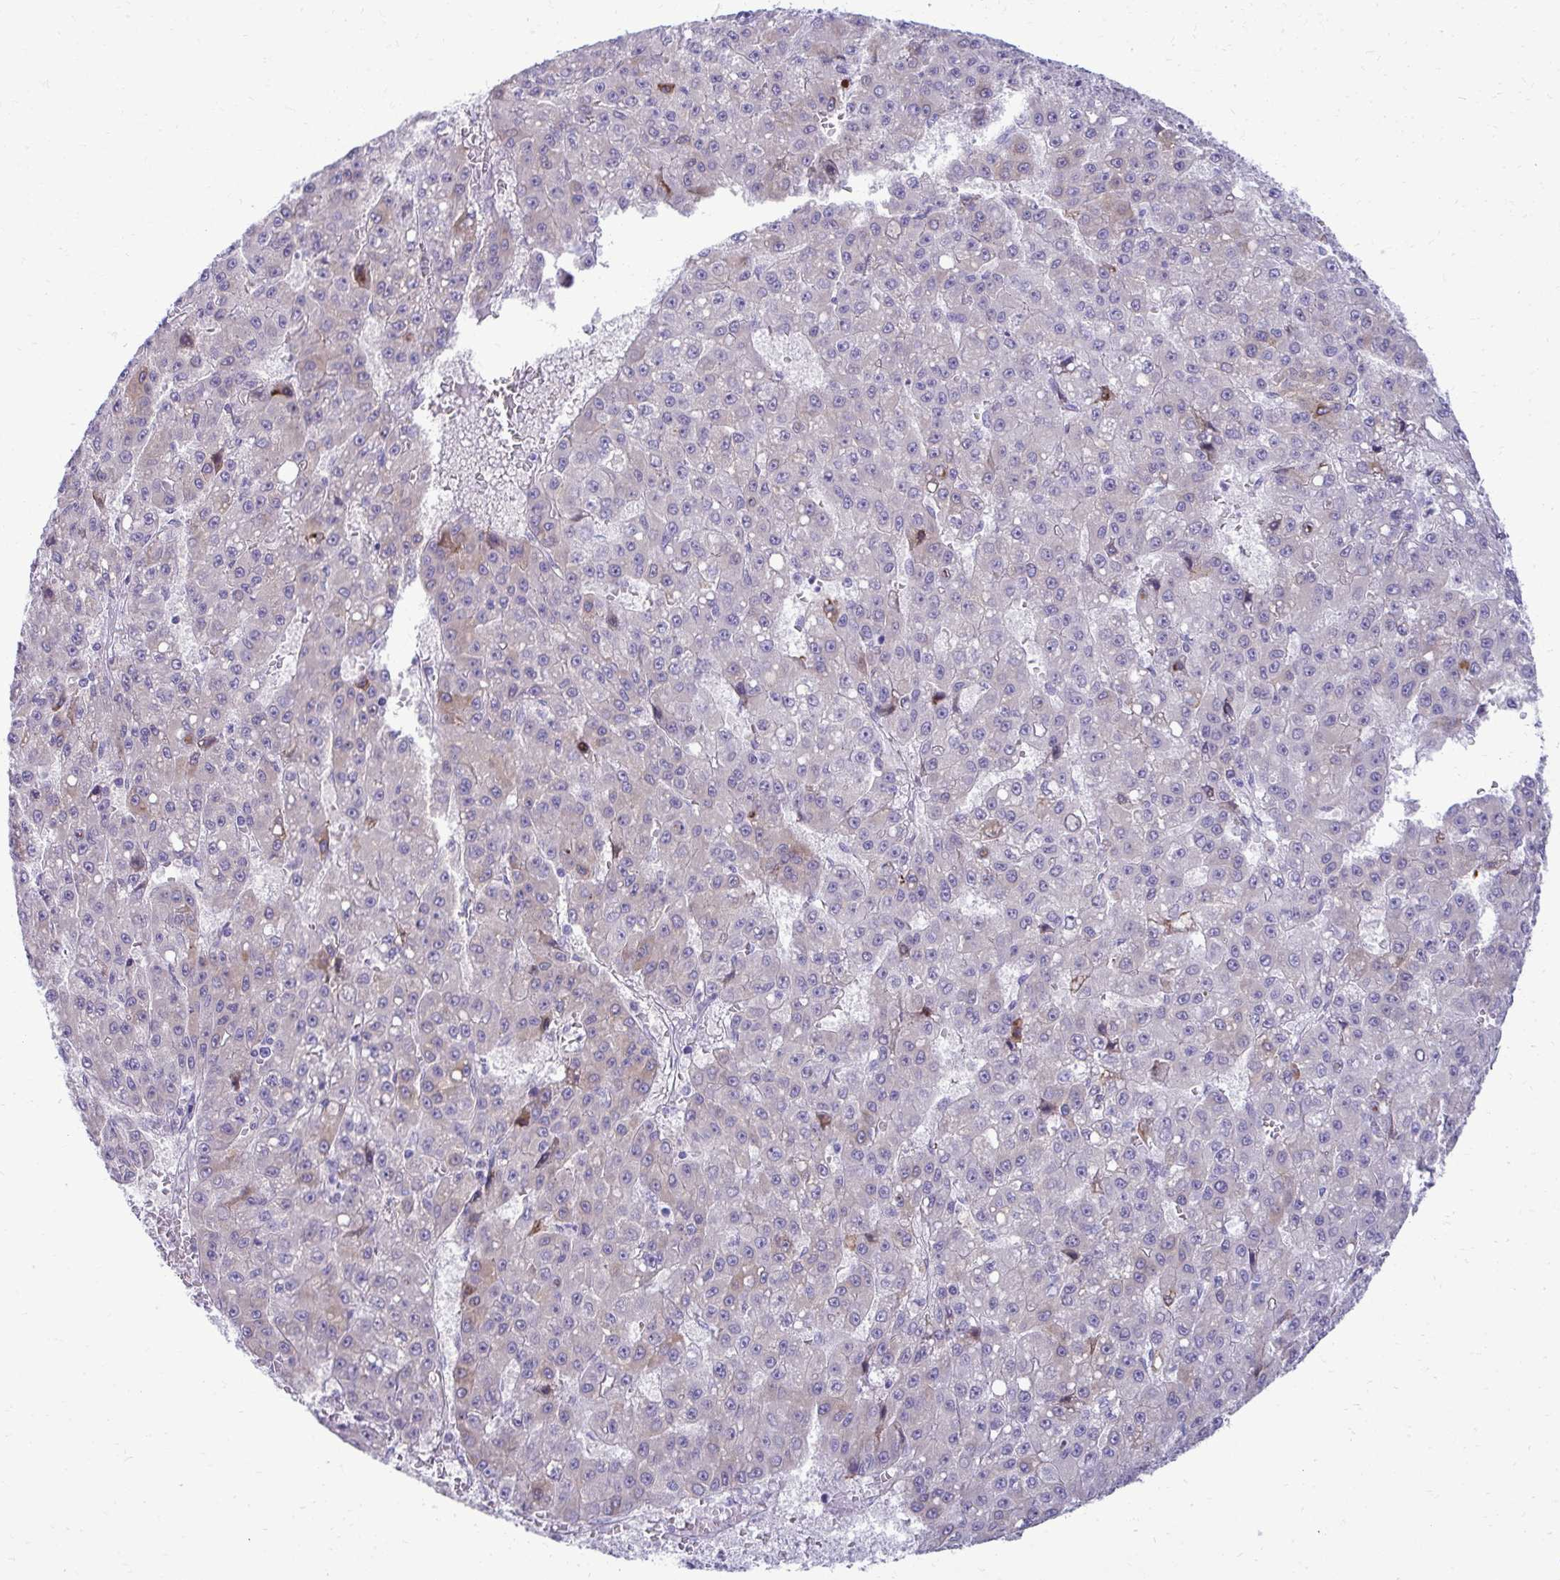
{"staining": {"intensity": "negative", "quantity": "none", "location": "none"}, "tissue": "liver cancer", "cell_type": "Tumor cells", "image_type": "cancer", "snomed": [{"axis": "morphology", "description": "Carcinoma, Hepatocellular, NOS"}, {"axis": "topography", "description": "Liver"}], "caption": "The image reveals no significant expression in tumor cells of hepatocellular carcinoma (liver).", "gene": "AIG1", "patient": {"sex": "male", "age": 70}}